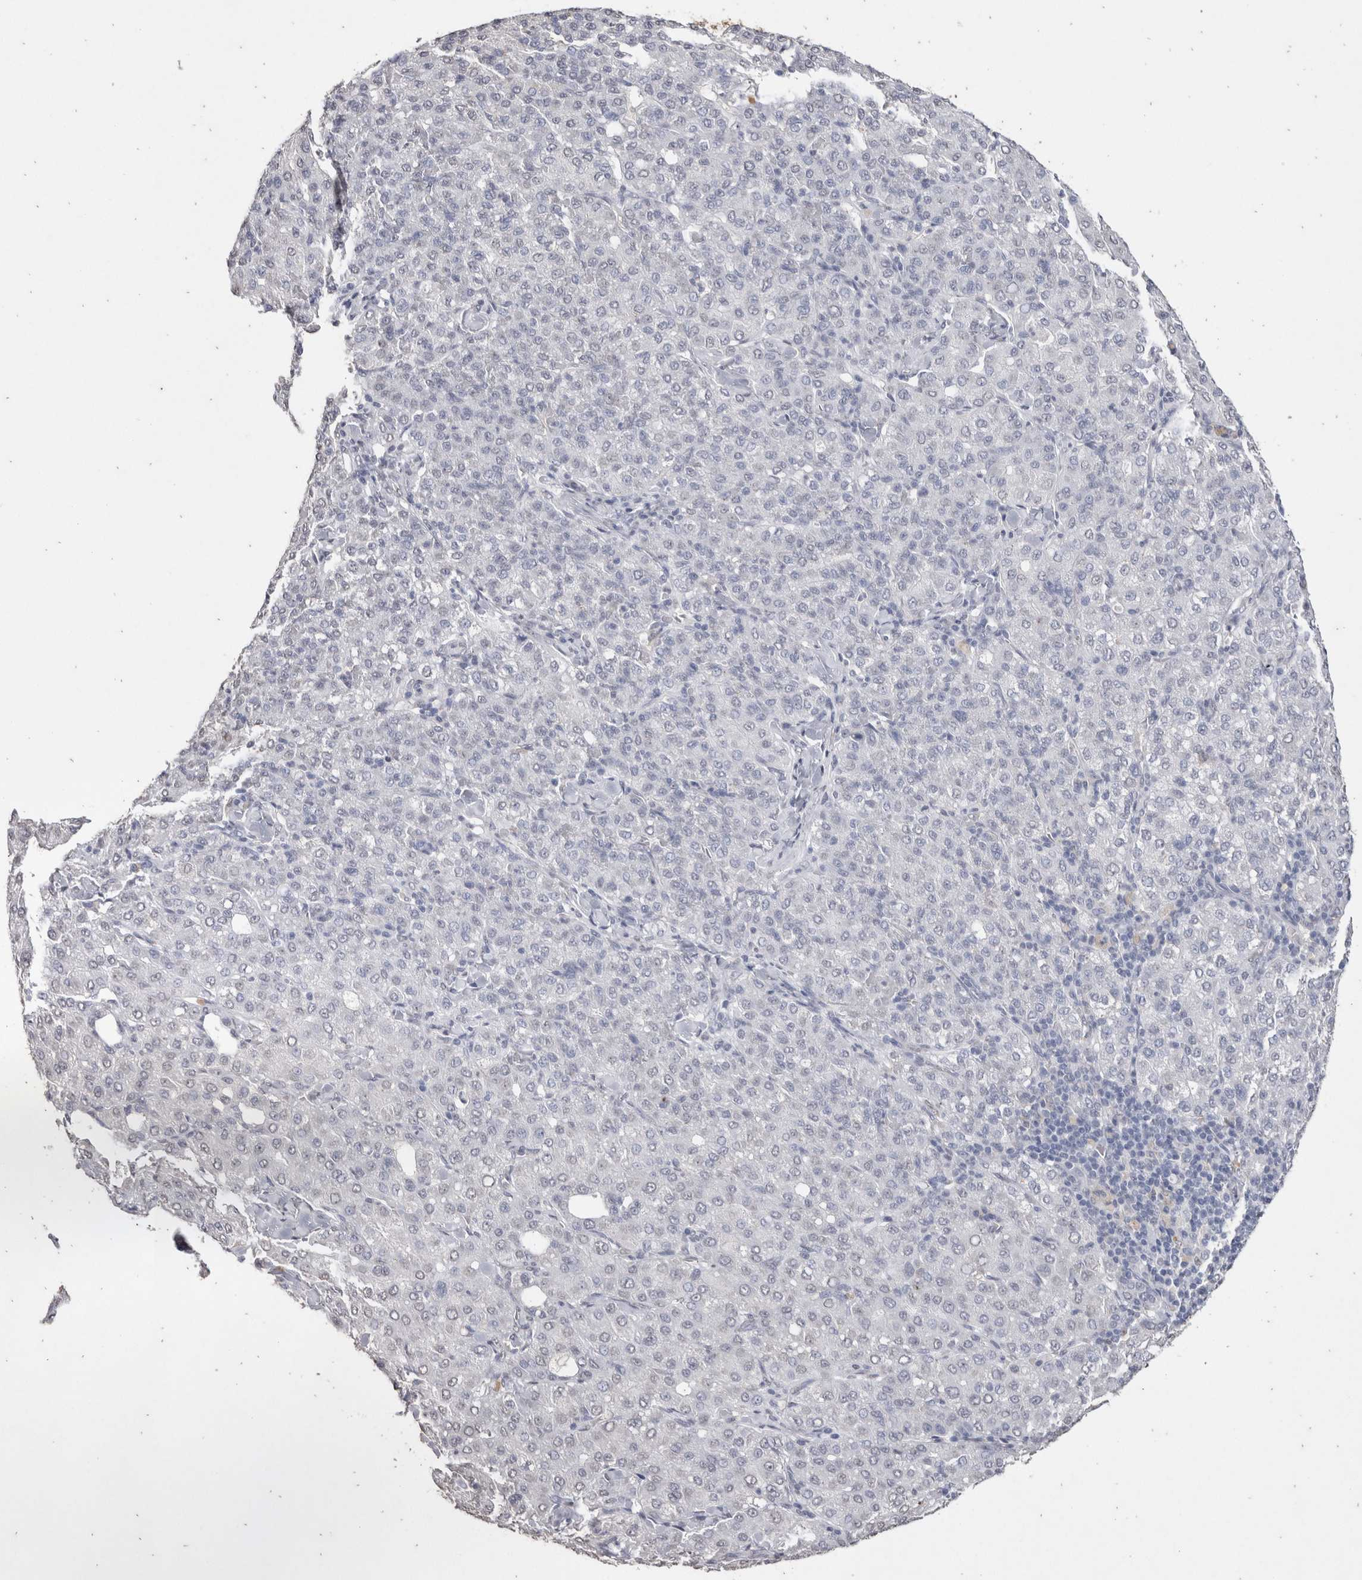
{"staining": {"intensity": "negative", "quantity": "none", "location": "none"}, "tissue": "liver cancer", "cell_type": "Tumor cells", "image_type": "cancer", "snomed": [{"axis": "morphology", "description": "Carcinoma, Hepatocellular, NOS"}, {"axis": "topography", "description": "Liver"}], "caption": "DAB (3,3'-diaminobenzidine) immunohistochemical staining of liver hepatocellular carcinoma displays no significant expression in tumor cells.", "gene": "LGALS2", "patient": {"sex": "male", "age": 65}}